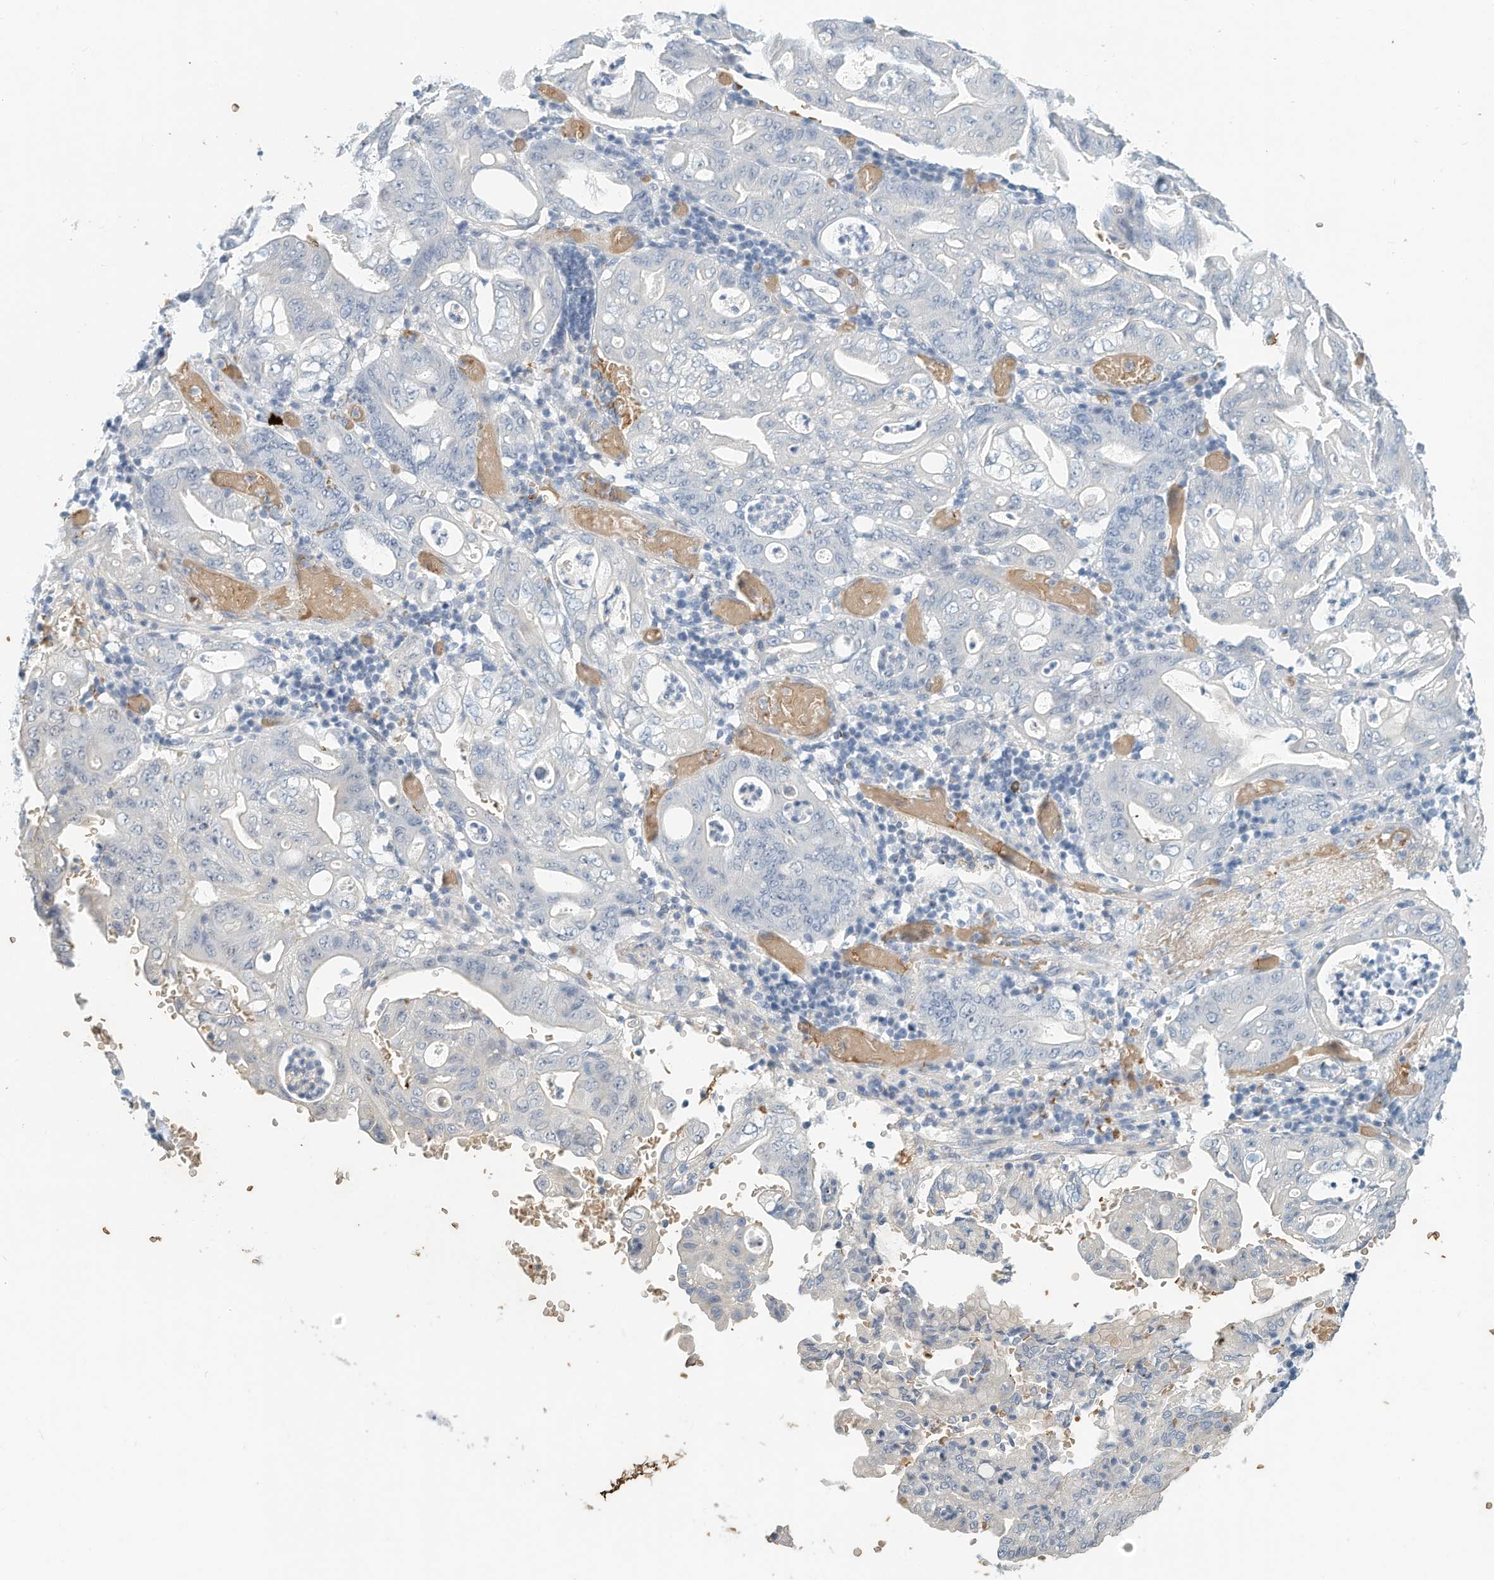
{"staining": {"intensity": "negative", "quantity": "none", "location": "none"}, "tissue": "stomach cancer", "cell_type": "Tumor cells", "image_type": "cancer", "snomed": [{"axis": "morphology", "description": "Adenocarcinoma, NOS"}, {"axis": "topography", "description": "Stomach"}], "caption": "A histopathology image of human stomach cancer (adenocarcinoma) is negative for staining in tumor cells. (Immunohistochemistry, brightfield microscopy, high magnification).", "gene": "RCAN3", "patient": {"sex": "female", "age": 73}}